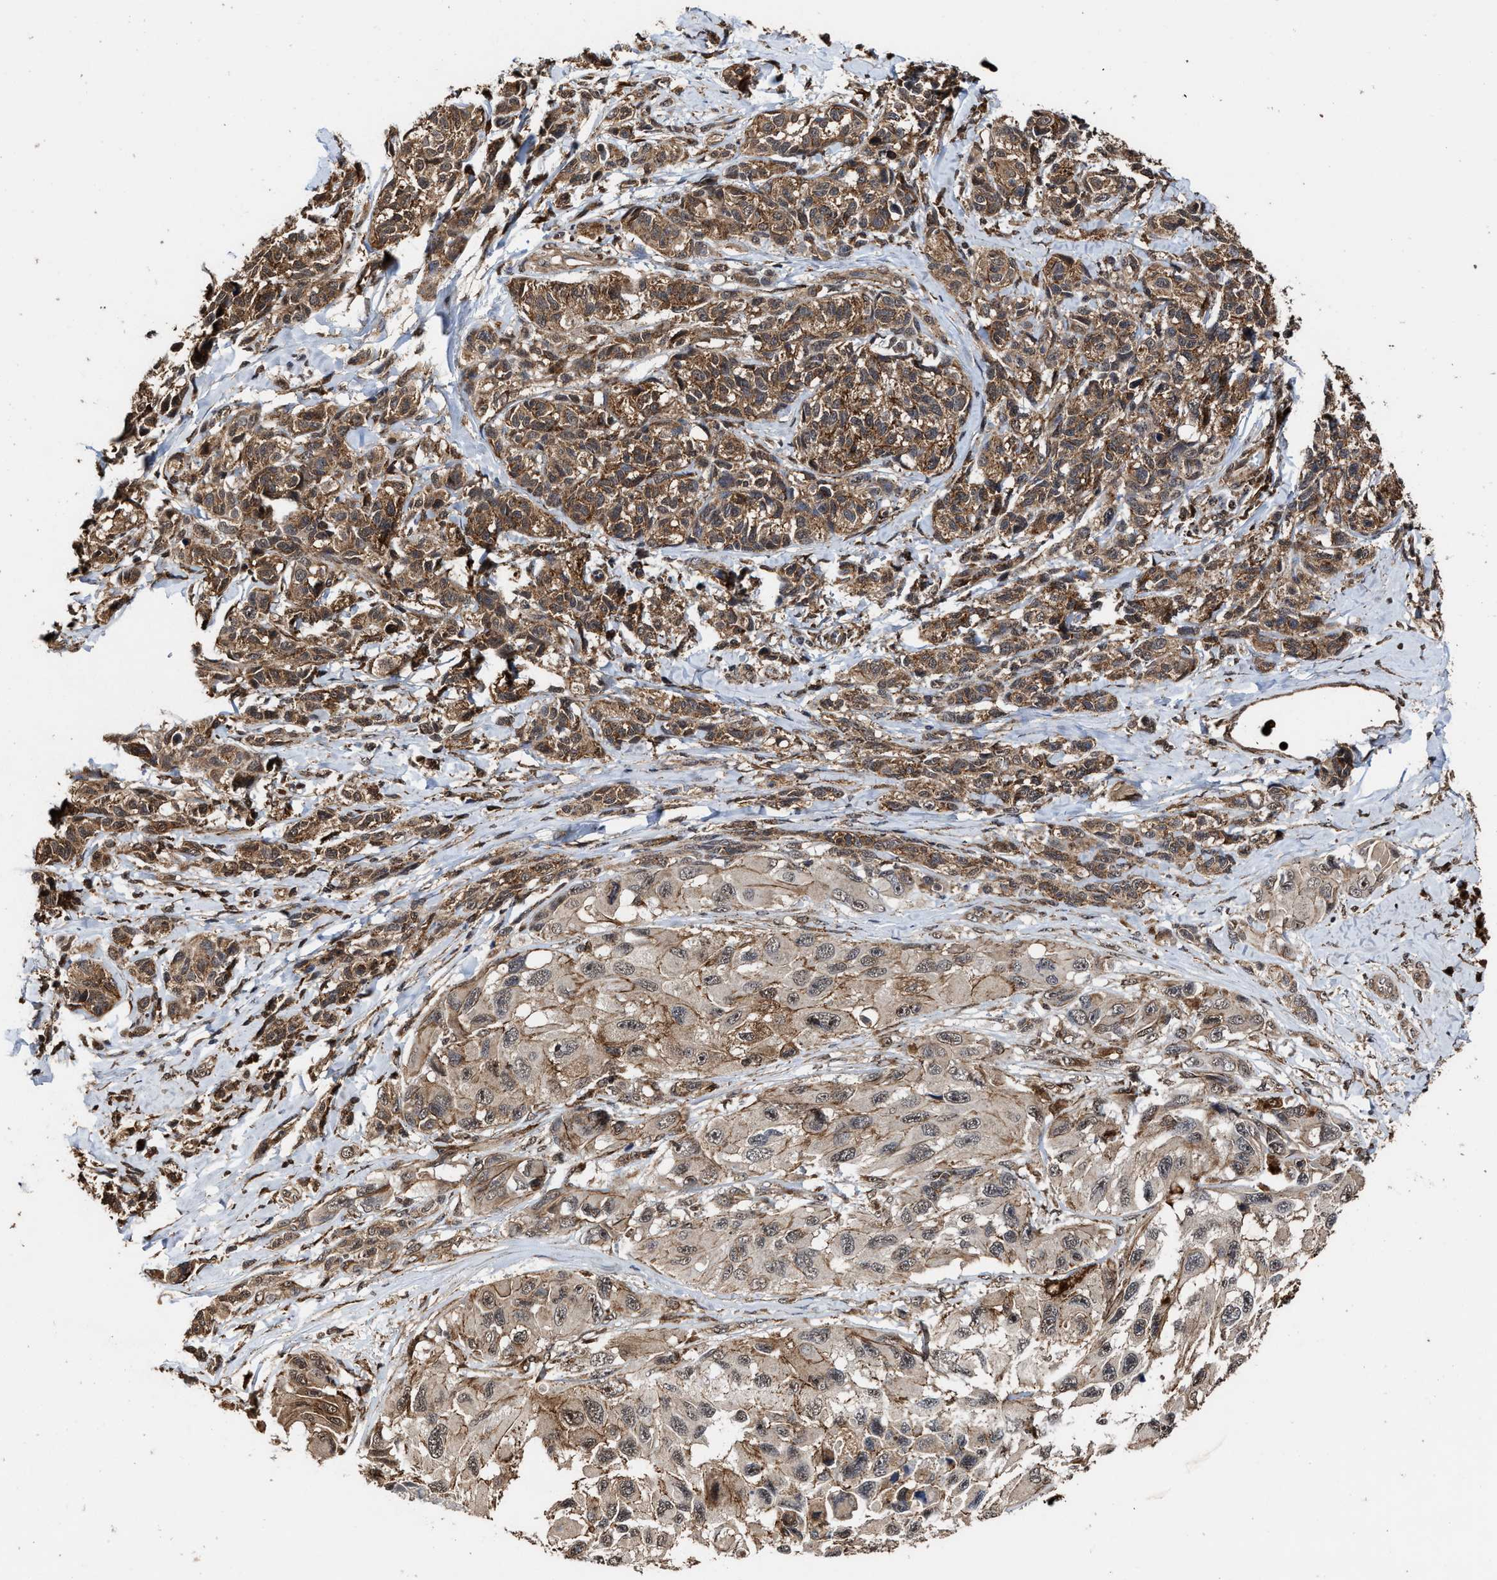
{"staining": {"intensity": "moderate", "quantity": "25%-75%", "location": "cytoplasmic/membranous"}, "tissue": "melanoma", "cell_type": "Tumor cells", "image_type": "cancer", "snomed": [{"axis": "morphology", "description": "Malignant melanoma, NOS"}, {"axis": "topography", "description": "Skin"}], "caption": "High-power microscopy captured an IHC image of melanoma, revealing moderate cytoplasmic/membranous positivity in about 25%-75% of tumor cells.", "gene": "SEPTIN2", "patient": {"sex": "female", "age": 73}}